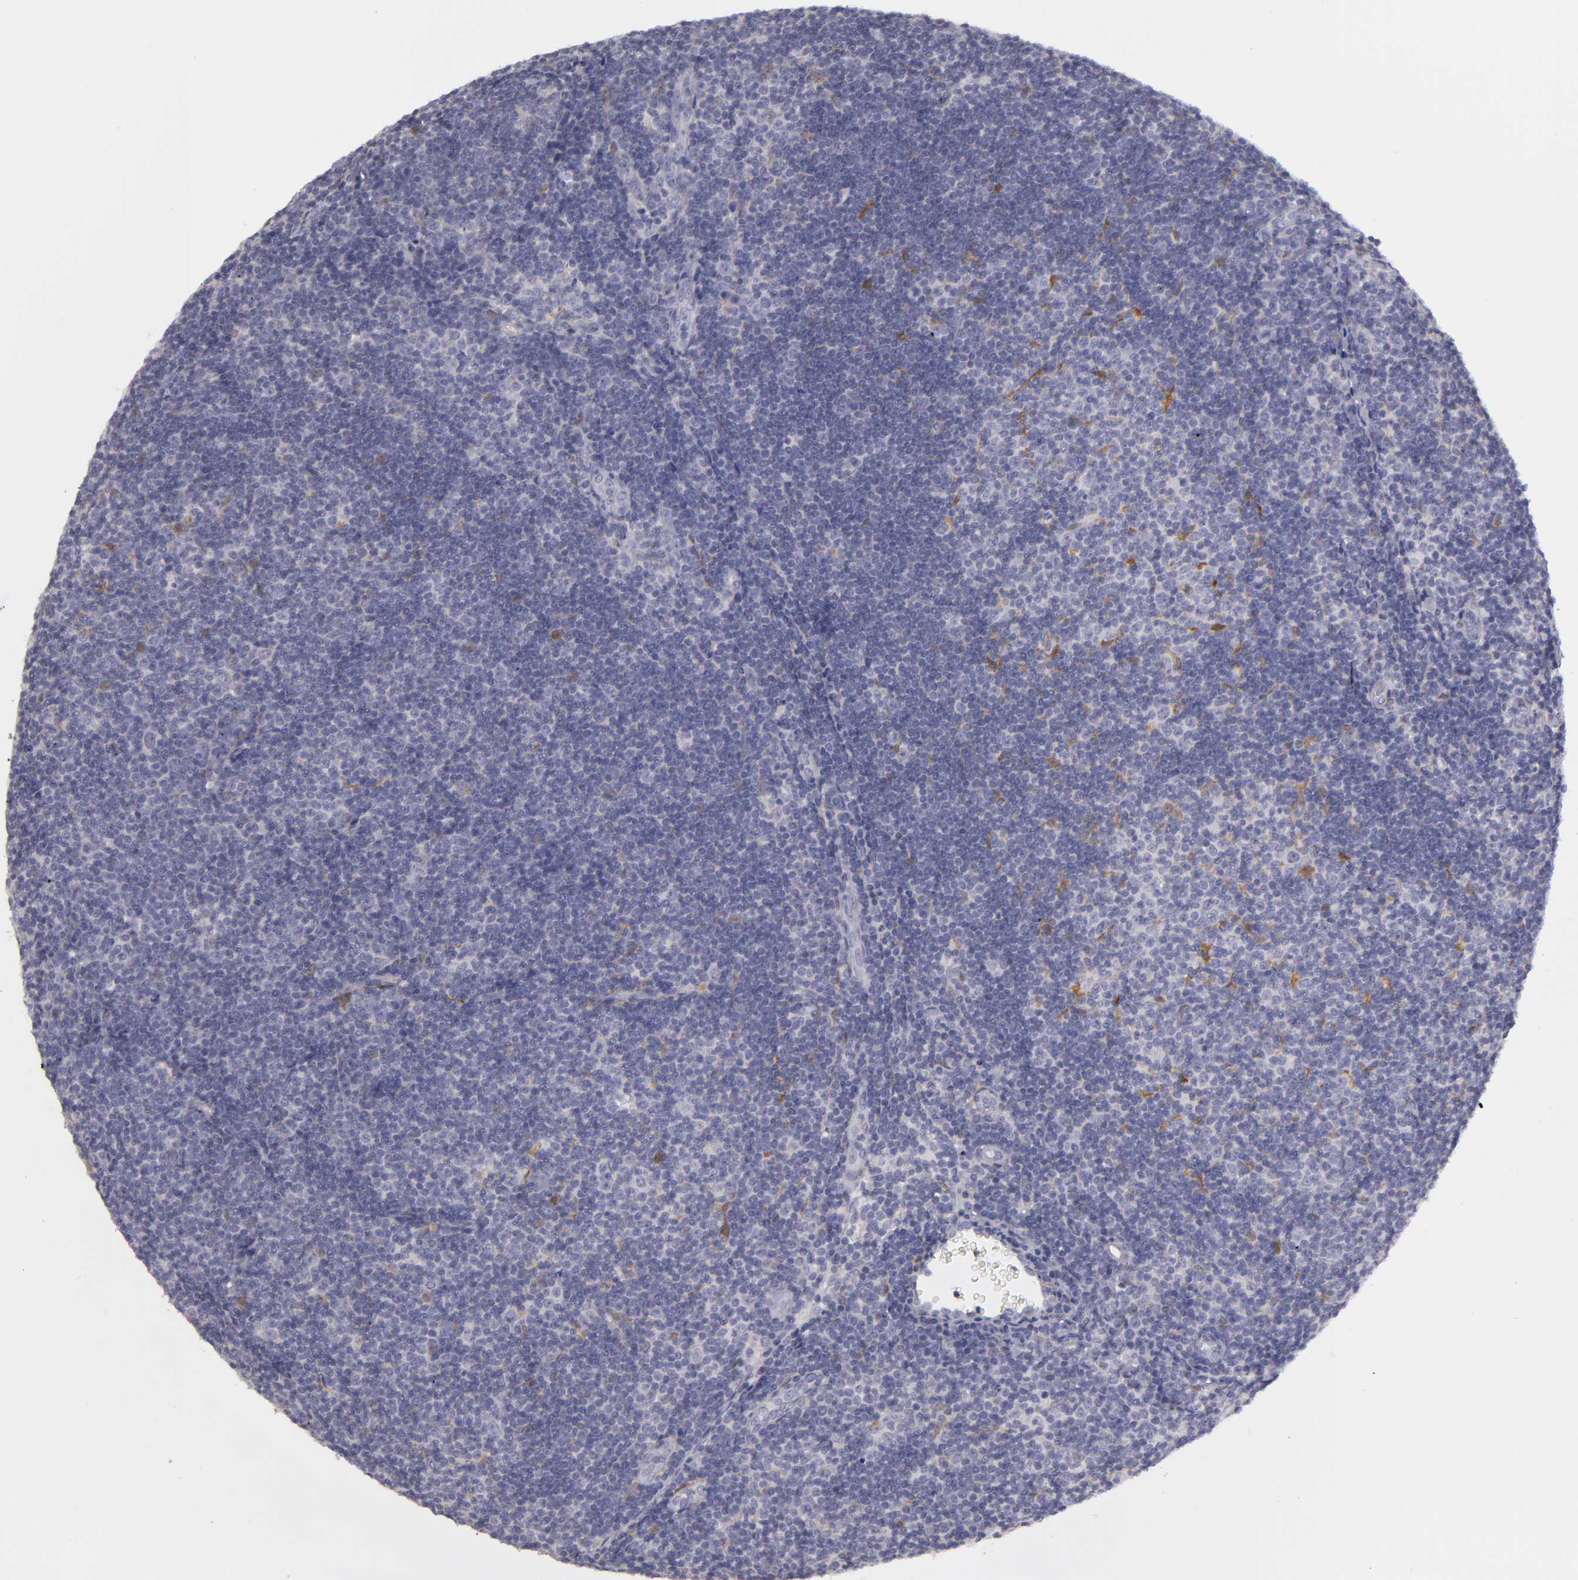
{"staining": {"intensity": "negative", "quantity": "none", "location": "none"}, "tissue": "lymphoma", "cell_type": "Tumor cells", "image_type": "cancer", "snomed": [{"axis": "morphology", "description": "Malignant lymphoma, non-Hodgkin's type, Low grade"}, {"axis": "topography", "description": "Lymph node"}], "caption": "Protein analysis of low-grade malignant lymphoma, non-Hodgkin's type demonstrates no significant positivity in tumor cells.", "gene": "EFS", "patient": {"sex": "male", "age": 49}}